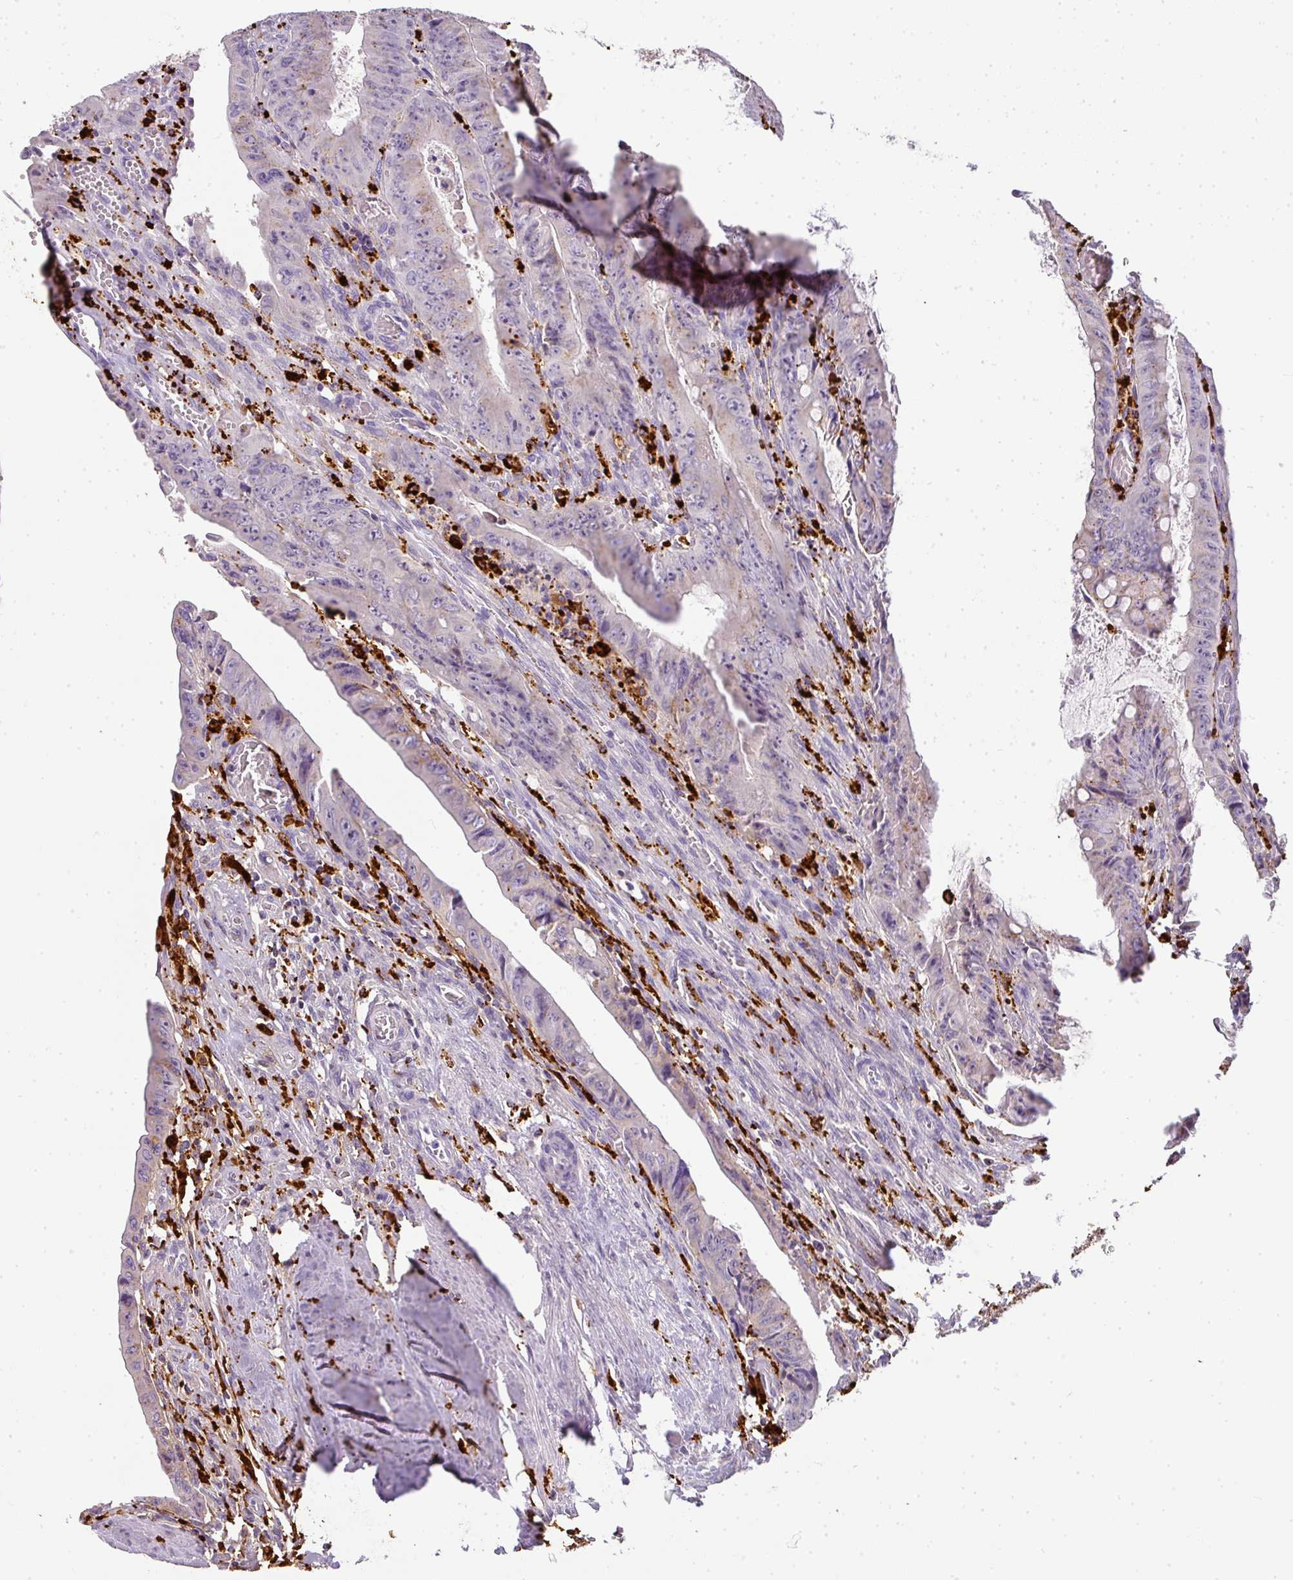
{"staining": {"intensity": "negative", "quantity": "none", "location": "none"}, "tissue": "colorectal cancer", "cell_type": "Tumor cells", "image_type": "cancer", "snomed": [{"axis": "morphology", "description": "Adenocarcinoma, NOS"}, {"axis": "topography", "description": "Rectum"}], "caption": "Colorectal cancer (adenocarcinoma) was stained to show a protein in brown. There is no significant staining in tumor cells.", "gene": "MMACHC", "patient": {"sex": "male", "age": 78}}